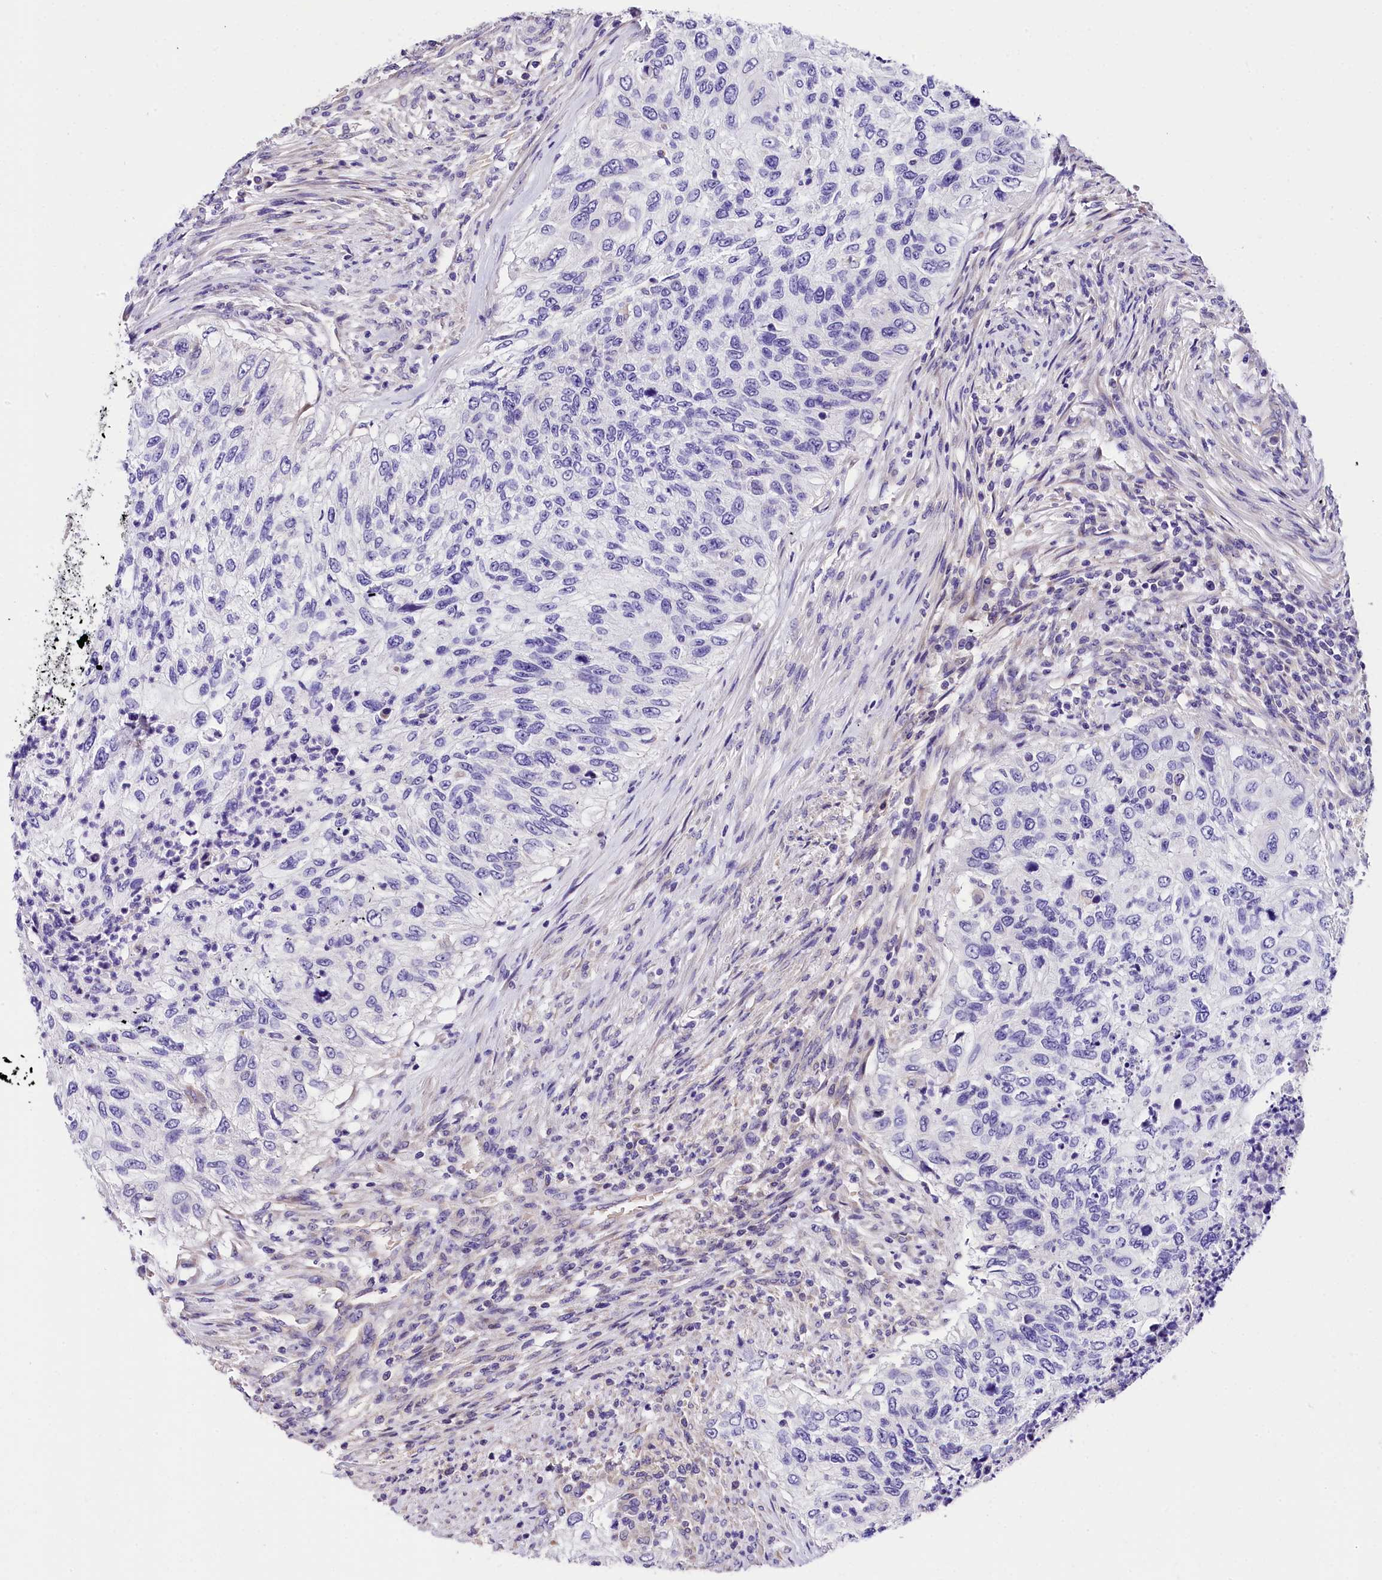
{"staining": {"intensity": "negative", "quantity": "none", "location": "none"}, "tissue": "urothelial cancer", "cell_type": "Tumor cells", "image_type": "cancer", "snomed": [{"axis": "morphology", "description": "Urothelial carcinoma, High grade"}, {"axis": "topography", "description": "Urinary bladder"}], "caption": "Image shows no significant protein positivity in tumor cells of urothelial carcinoma (high-grade).", "gene": "ACAA2", "patient": {"sex": "female", "age": 60}}